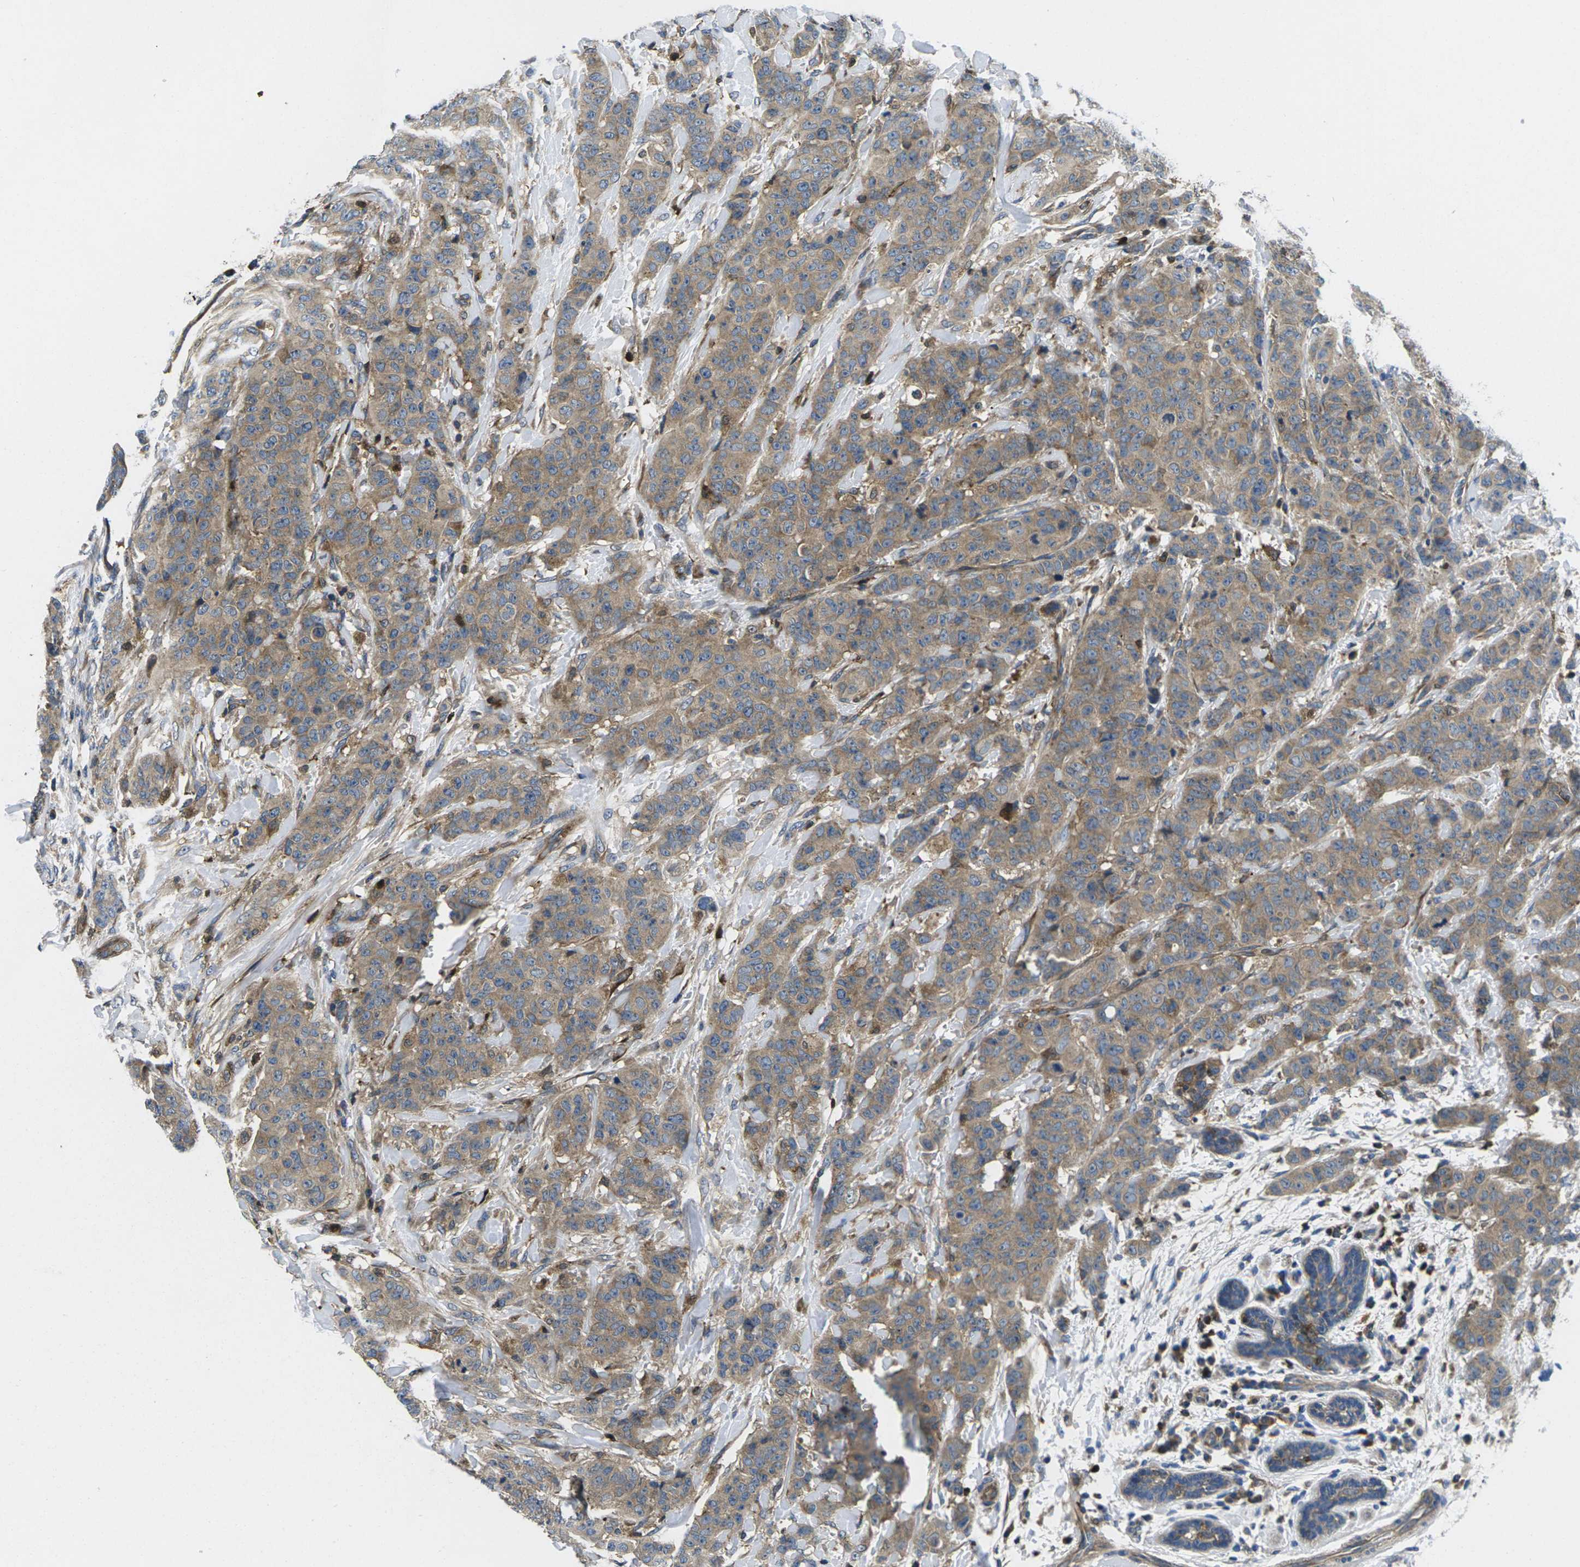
{"staining": {"intensity": "moderate", "quantity": ">75%", "location": "cytoplasmic/membranous"}, "tissue": "breast cancer", "cell_type": "Tumor cells", "image_type": "cancer", "snomed": [{"axis": "morphology", "description": "Normal tissue, NOS"}, {"axis": "morphology", "description": "Duct carcinoma"}, {"axis": "topography", "description": "Breast"}], "caption": "A histopathology image showing moderate cytoplasmic/membranous expression in about >75% of tumor cells in breast infiltrating ductal carcinoma, as visualized by brown immunohistochemical staining.", "gene": "PLCE1", "patient": {"sex": "female", "age": 40}}